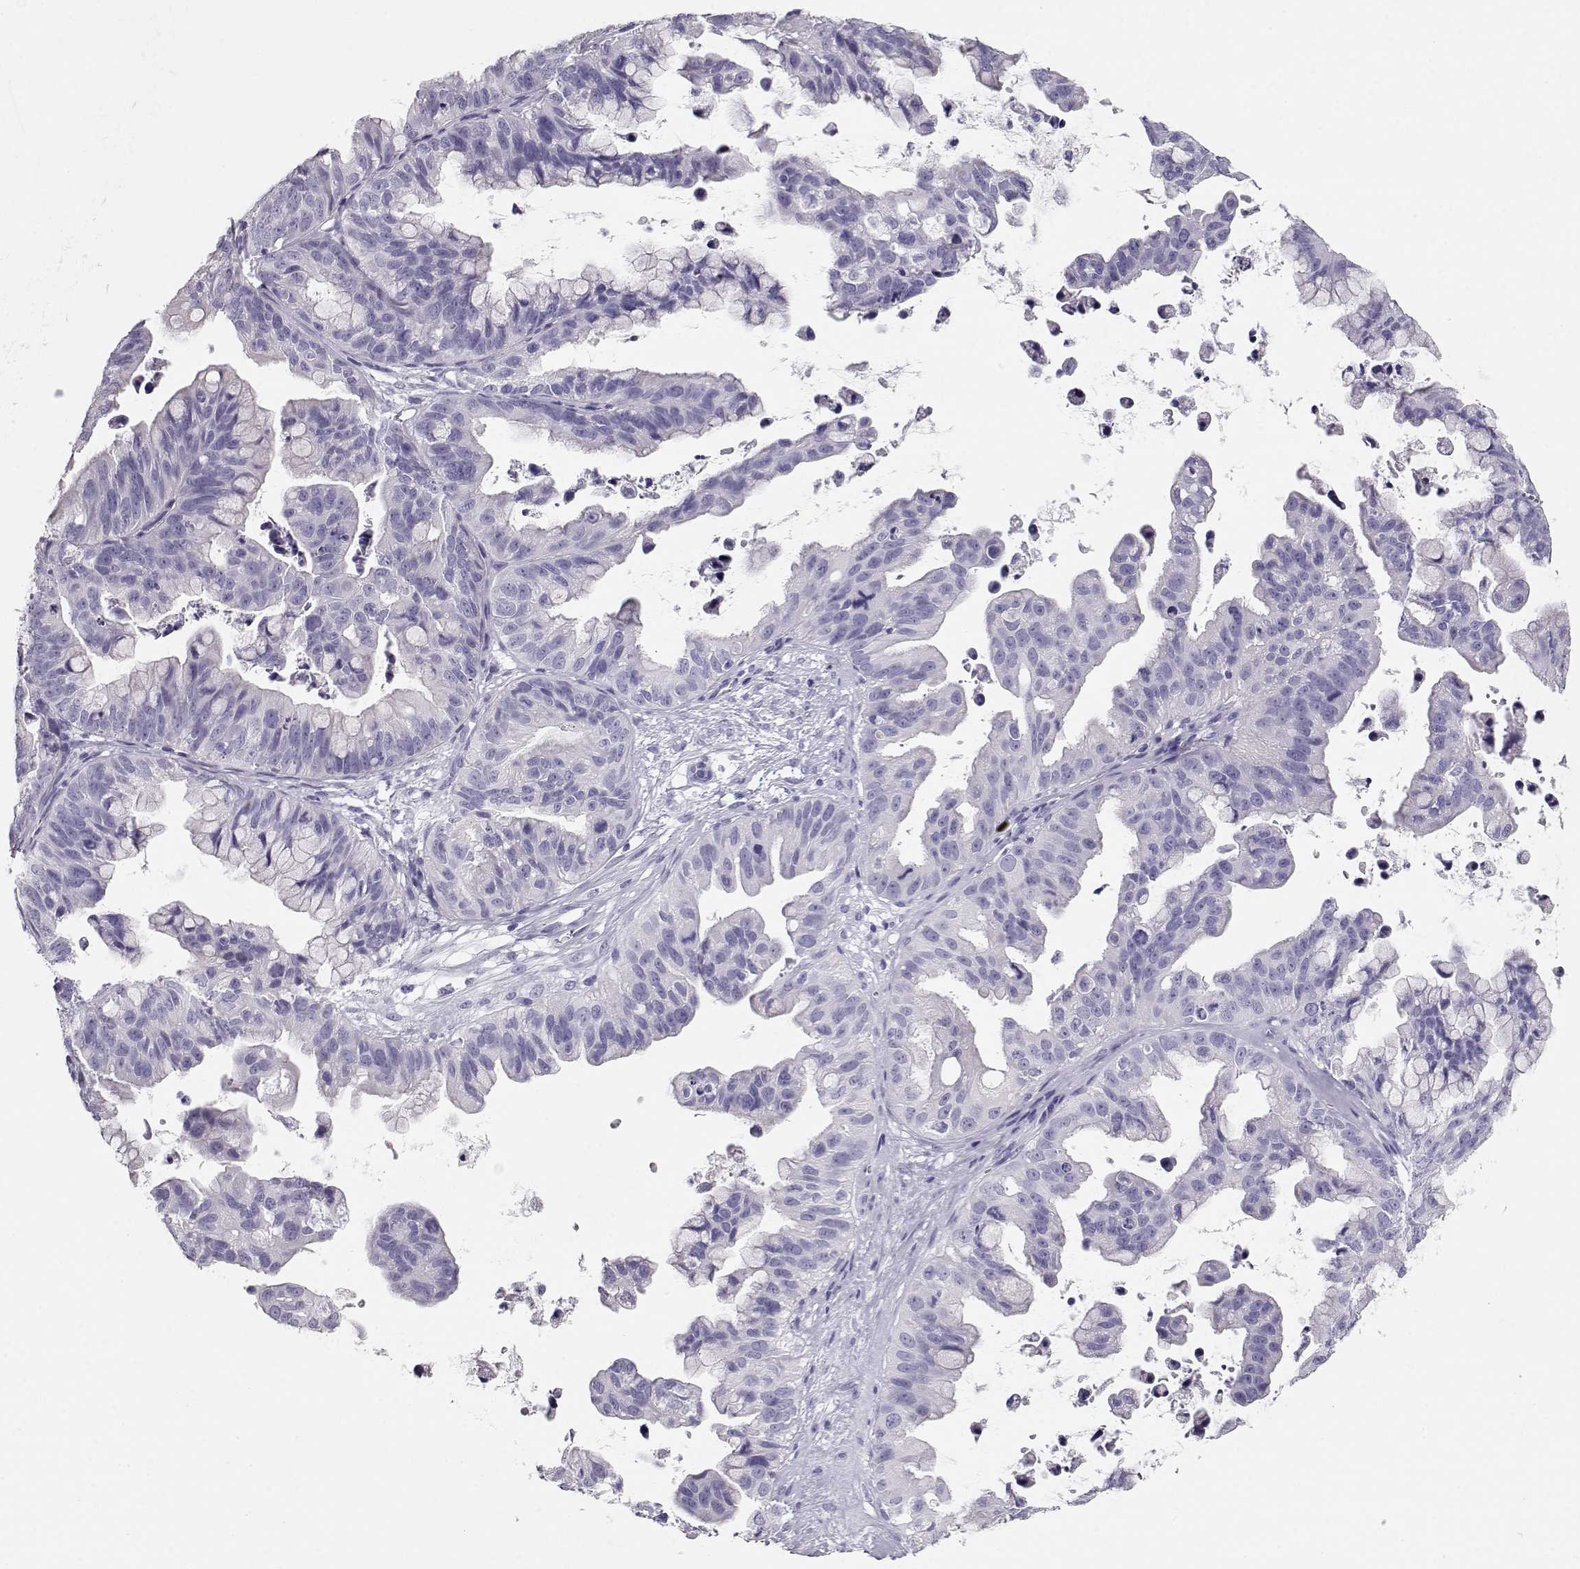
{"staining": {"intensity": "negative", "quantity": "none", "location": "none"}, "tissue": "ovarian cancer", "cell_type": "Tumor cells", "image_type": "cancer", "snomed": [{"axis": "morphology", "description": "Cystadenocarcinoma, mucinous, NOS"}, {"axis": "topography", "description": "Ovary"}], "caption": "Micrograph shows no protein staining in tumor cells of mucinous cystadenocarcinoma (ovarian) tissue. (DAB immunohistochemistry (IHC) with hematoxylin counter stain).", "gene": "MAGEC1", "patient": {"sex": "female", "age": 76}}